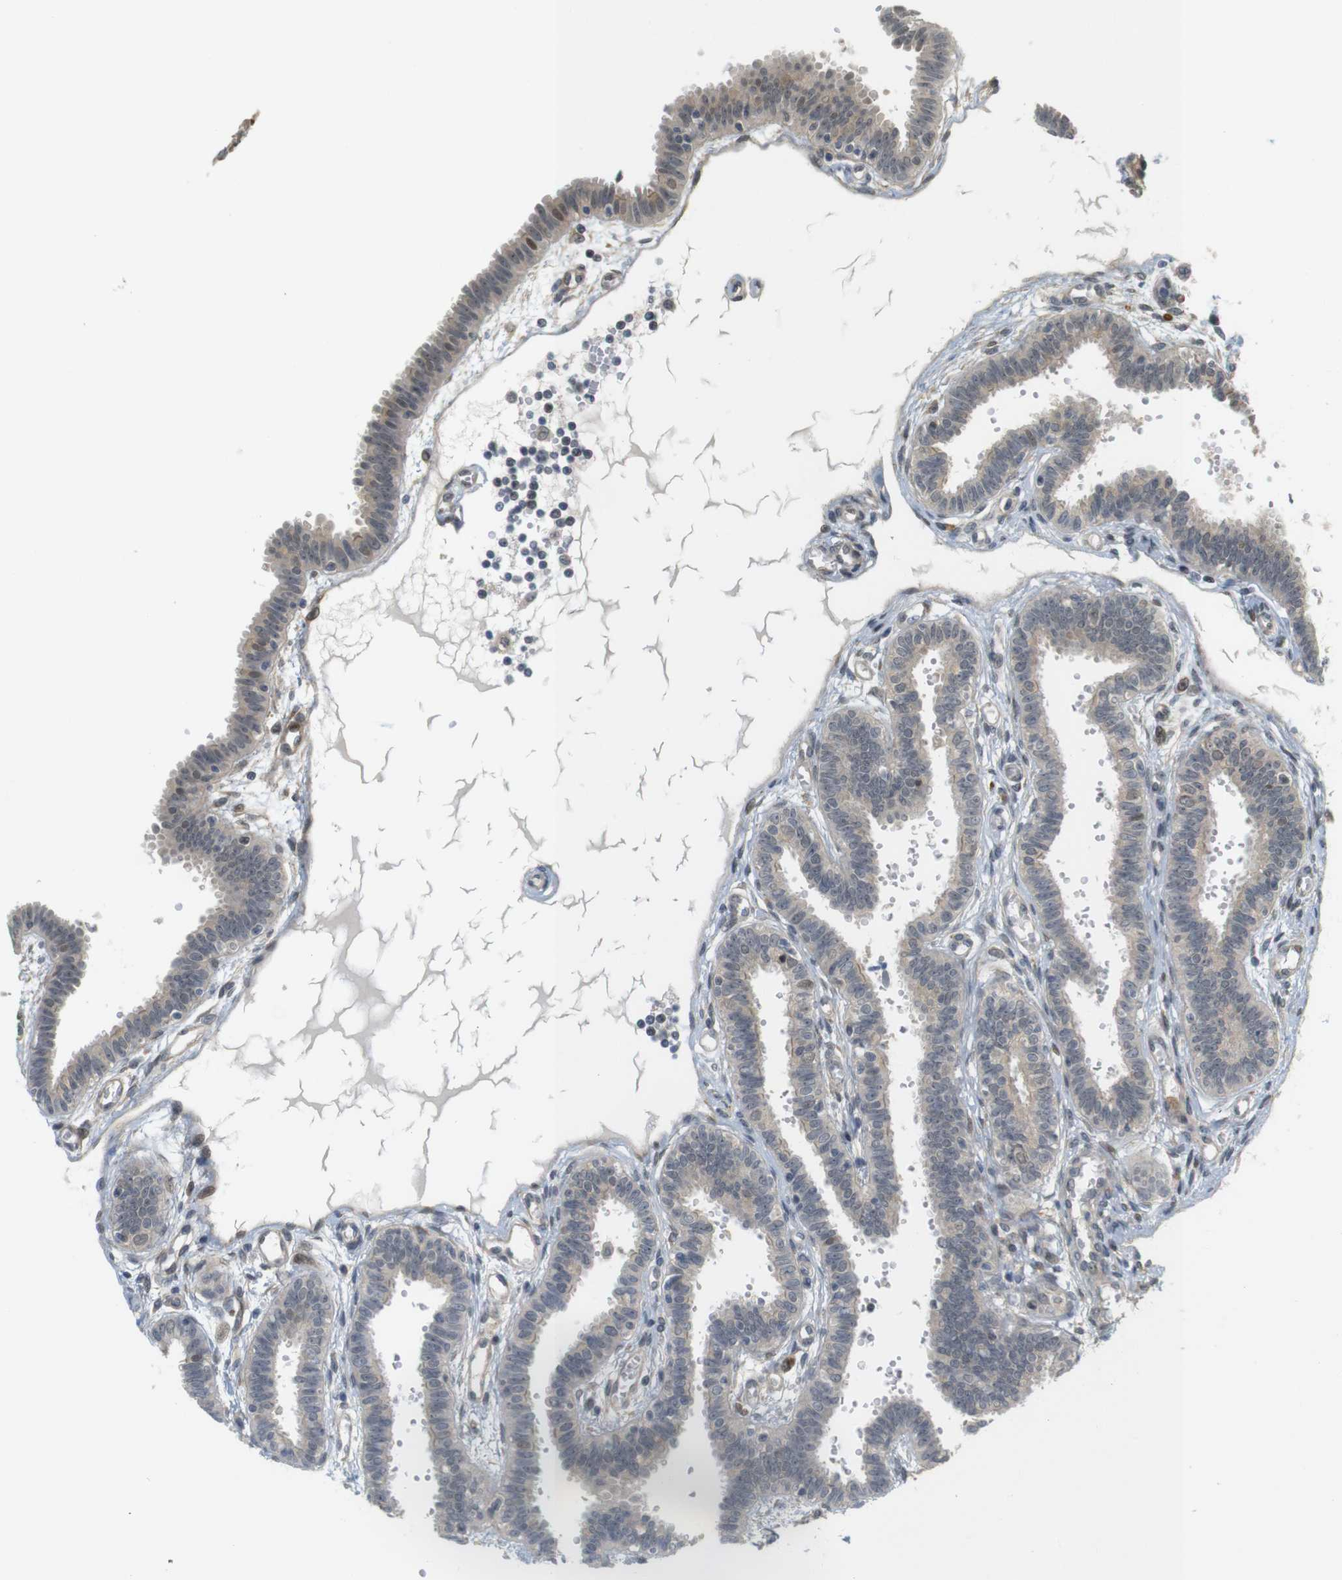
{"staining": {"intensity": "weak", "quantity": "<25%", "location": "cytoplasmic/membranous,nuclear"}, "tissue": "fallopian tube", "cell_type": "Glandular cells", "image_type": "normal", "snomed": [{"axis": "morphology", "description": "Normal tissue, NOS"}, {"axis": "topography", "description": "Fallopian tube"}], "caption": "High magnification brightfield microscopy of benign fallopian tube stained with DAB (3,3'-diaminobenzidine) (brown) and counterstained with hematoxylin (blue): glandular cells show no significant expression.", "gene": "TSPAN9", "patient": {"sex": "female", "age": 32}}